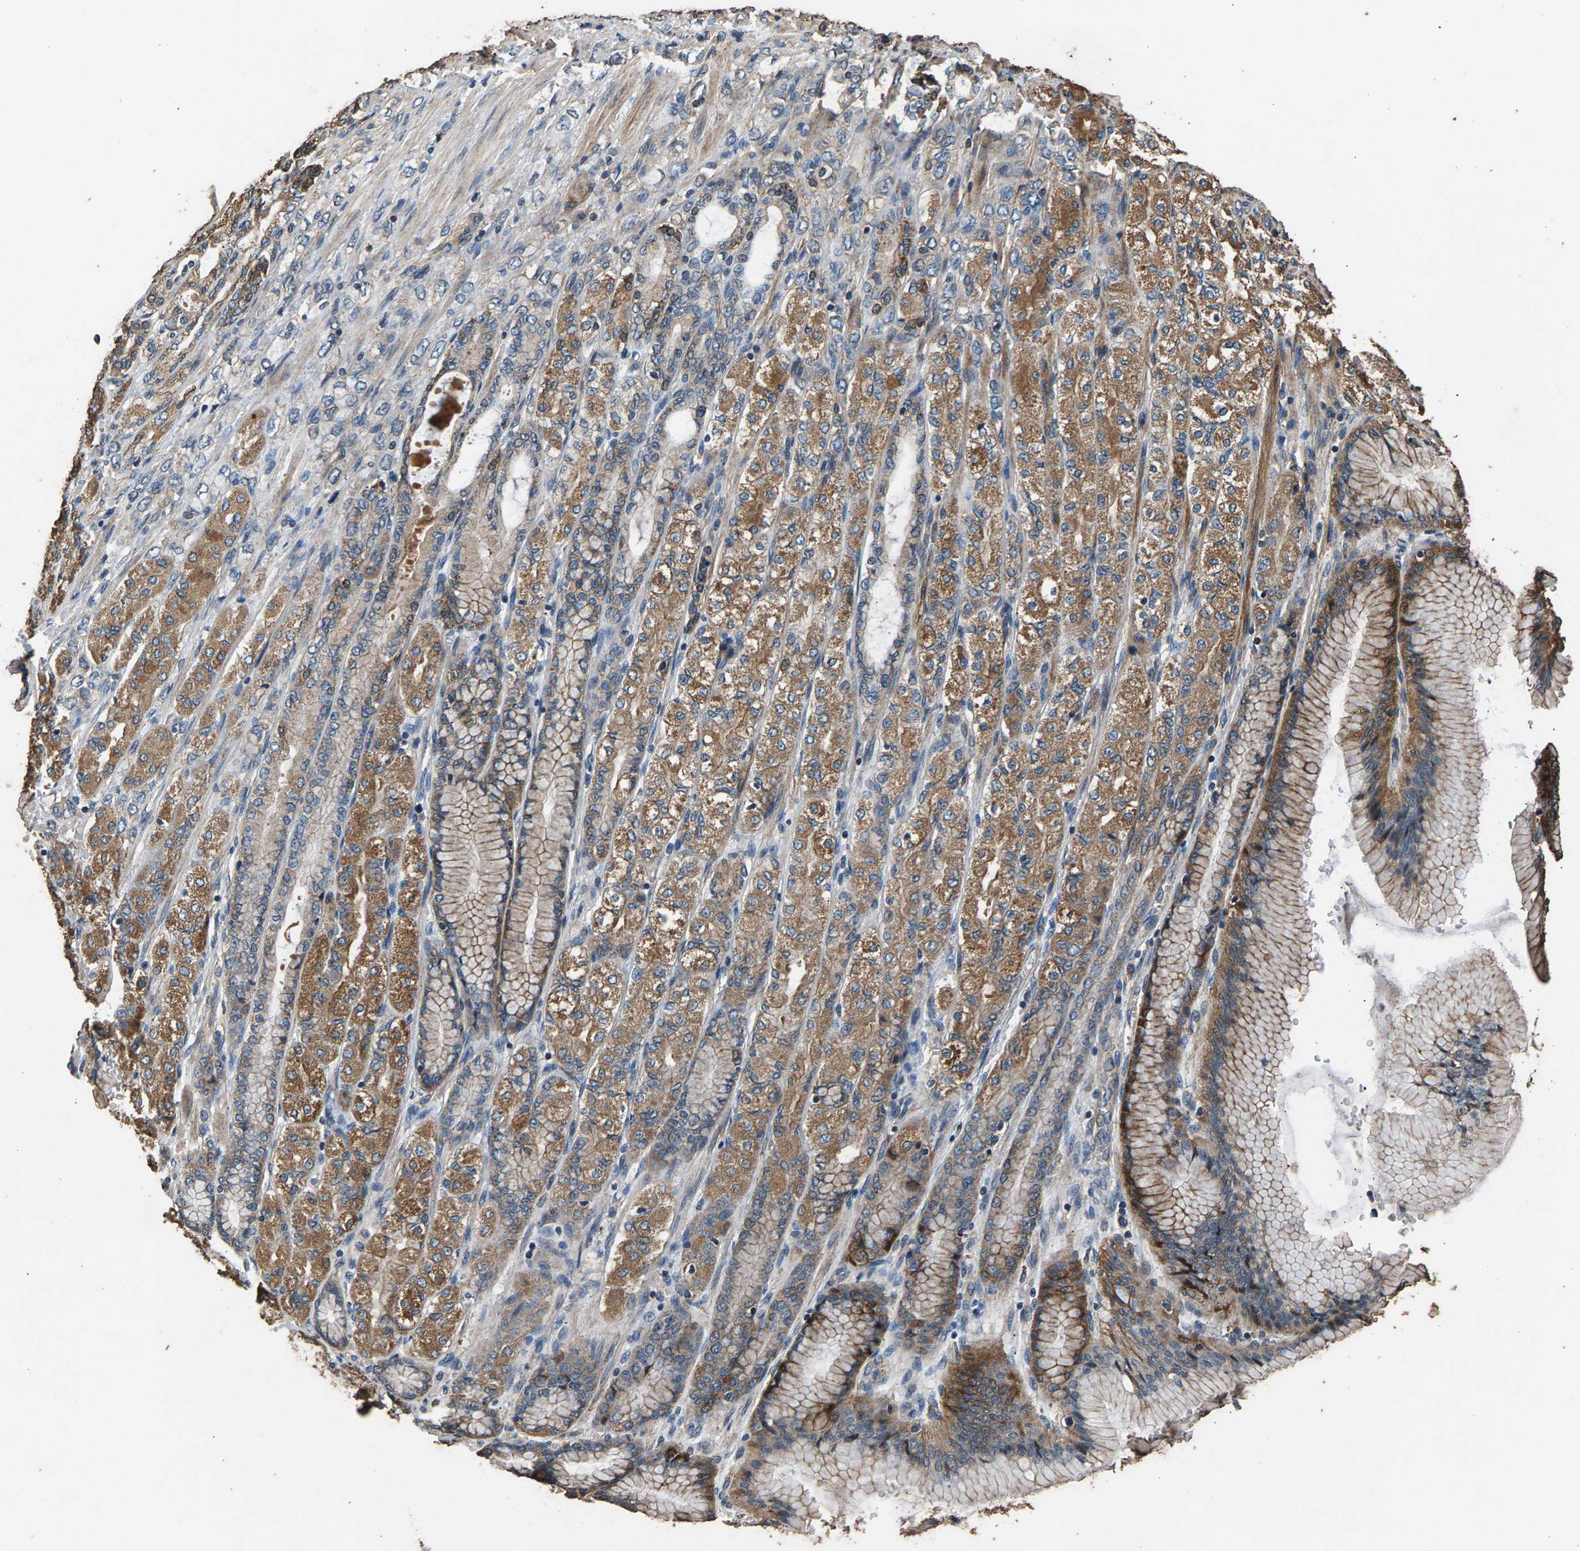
{"staining": {"intensity": "moderate", "quantity": ">75%", "location": "cytoplasmic/membranous"}, "tissue": "stomach cancer", "cell_type": "Tumor cells", "image_type": "cancer", "snomed": [{"axis": "morphology", "description": "Adenocarcinoma, NOS"}, {"axis": "topography", "description": "Stomach"}], "caption": "Adenocarcinoma (stomach) stained for a protein (brown) shows moderate cytoplasmic/membranous positive expression in about >75% of tumor cells.", "gene": "MRPL27", "patient": {"sex": "female", "age": 65}}